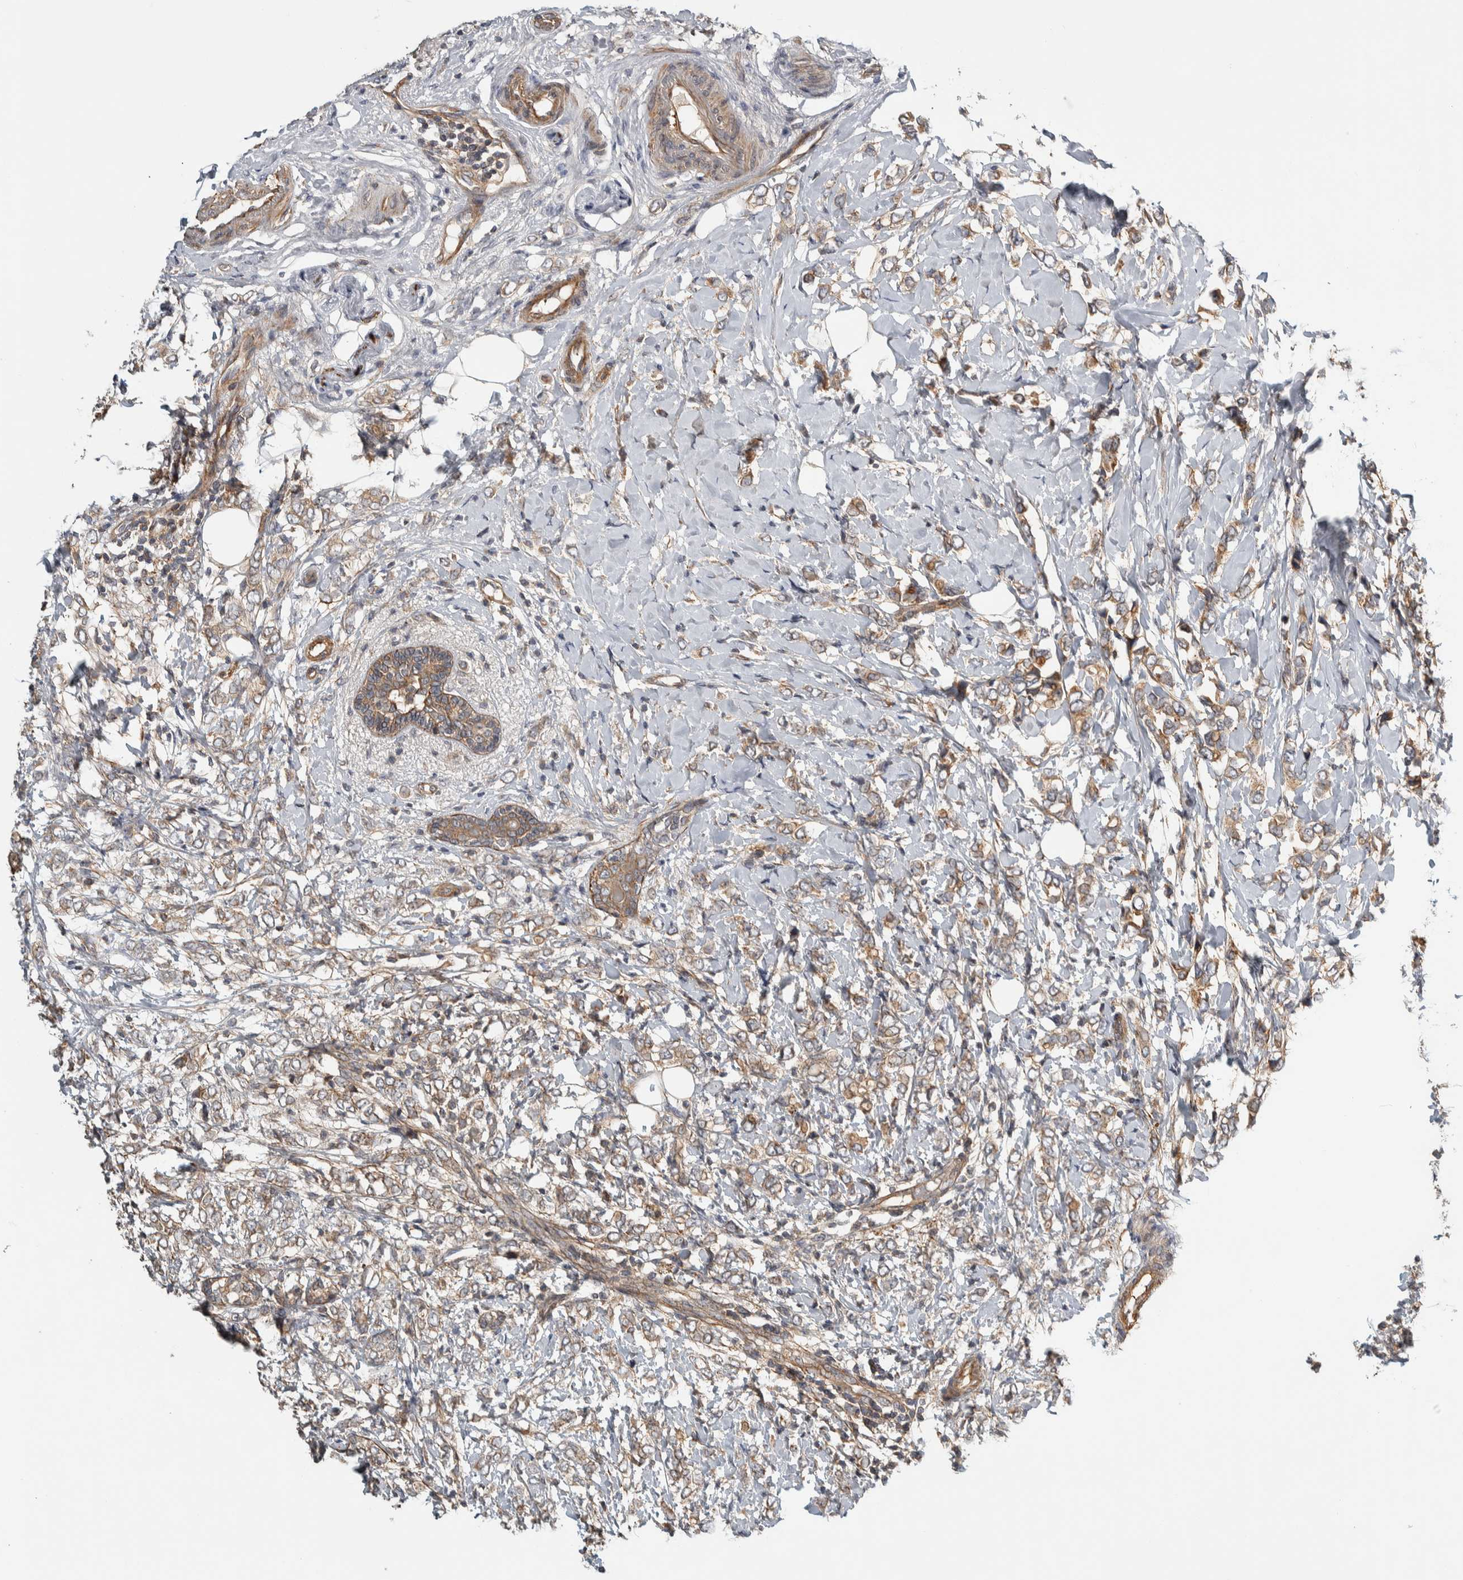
{"staining": {"intensity": "weak", "quantity": "25%-75%", "location": "cytoplasmic/membranous"}, "tissue": "breast cancer", "cell_type": "Tumor cells", "image_type": "cancer", "snomed": [{"axis": "morphology", "description": "Normal tissue, NOS"}, {"axis": "morphology", "description": "Lobular carcinoma"}, {"axis": "topography", "description": "Breast"}], "caption": "A brown stain labels weak cytoplasmic/membranous staining of a protein in human breast cancer (lobular carcinoma) tumor cells.", "gene": "TBC1D31", "patient": {"sex": "female", "age": 47}}